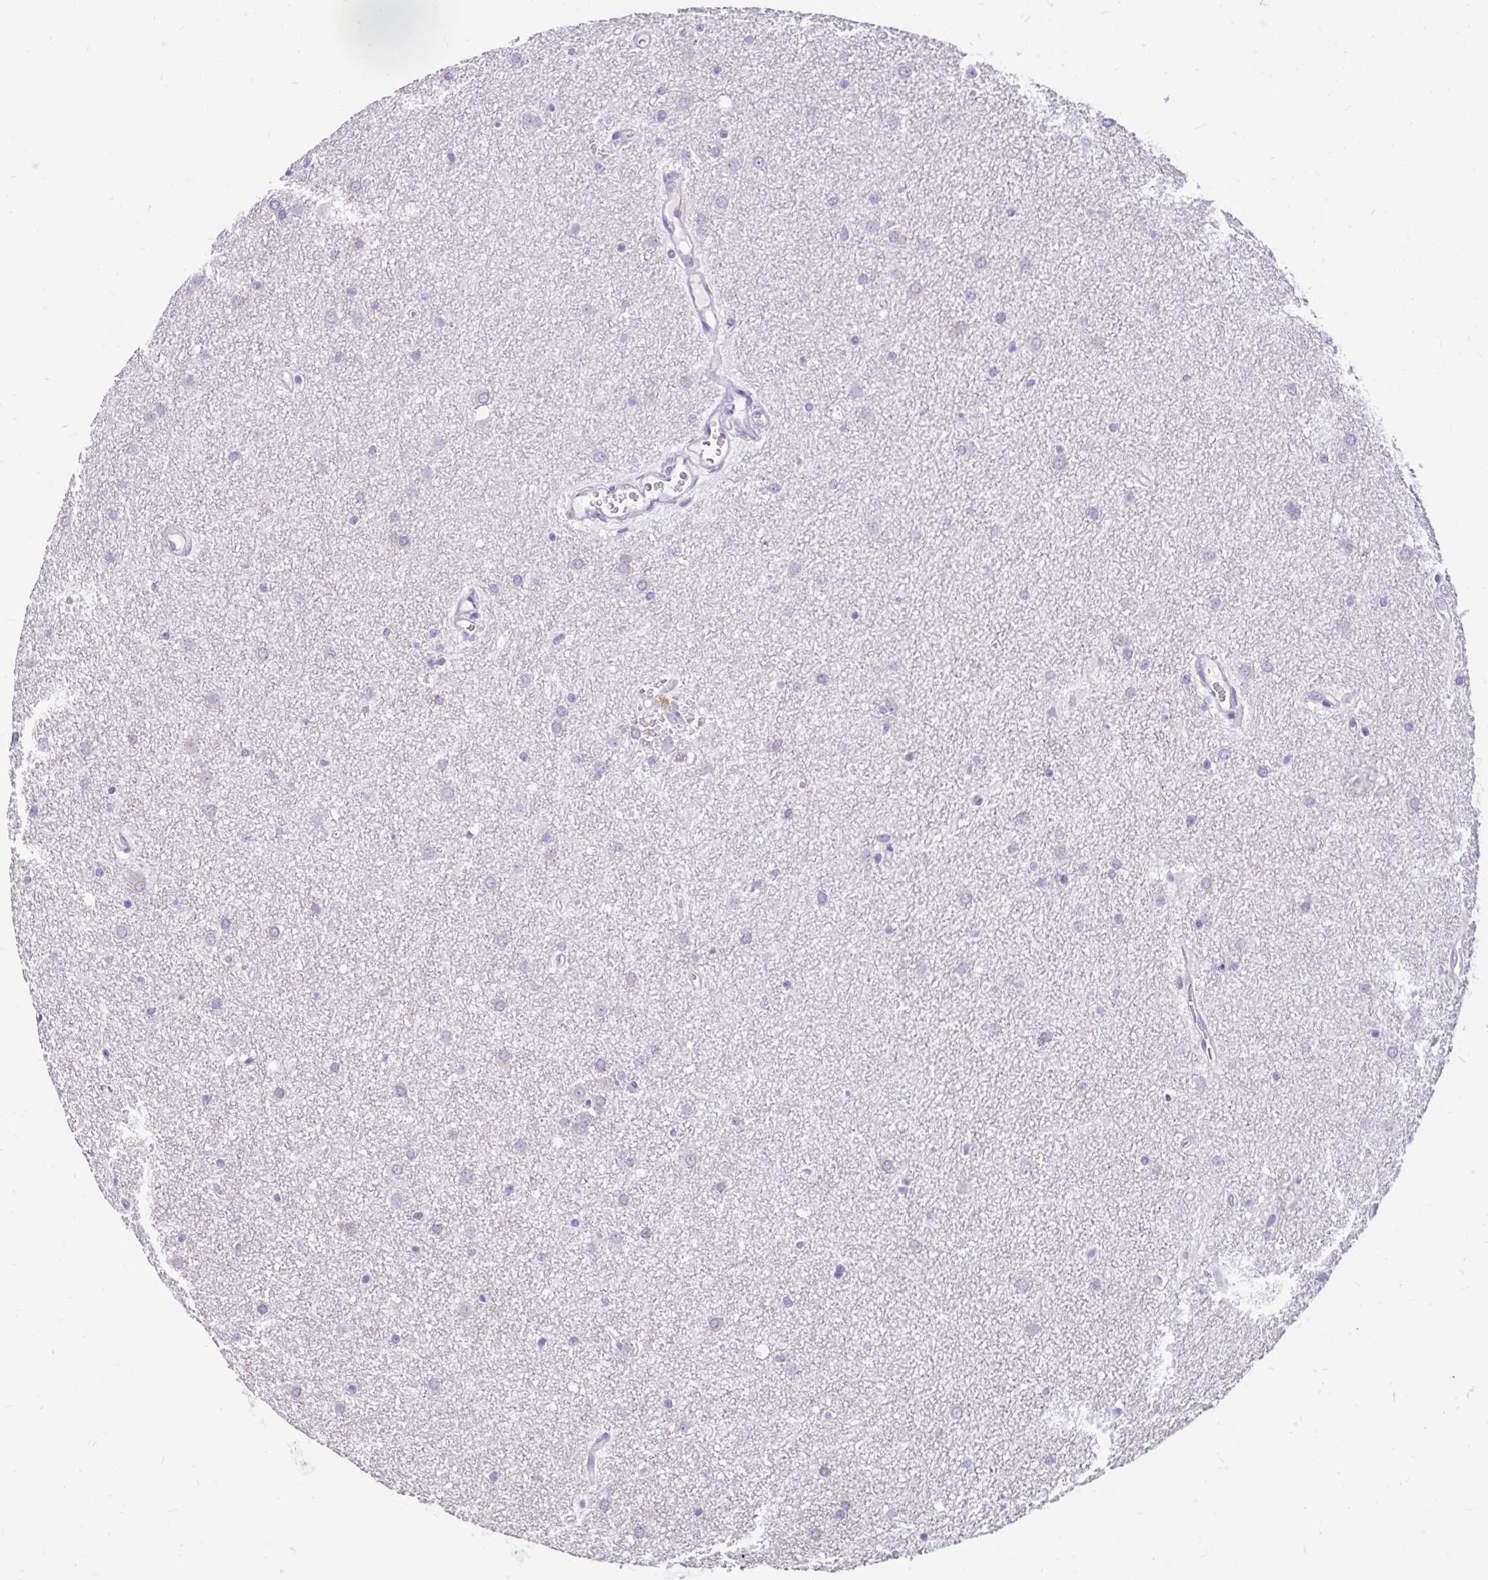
{"staining": {"intensity": "negative", "quantity": "none", "location": "none"}, "tissue": "glioma", "cell_type": "Tumor cells", "image_type": "cancer", "snomed": [{"axis": "morphology", "description": "Glioma, malignant, Low grade"}, {"axis": "topography", "description": "Cerebellum"}], "caption": "Tumor cells are negative for brown protein staining in glioma. (DAB IHC with hematoxylin counter stain).", "gene": "INTS5", "patient": {"sex": "female", "age": 5}}